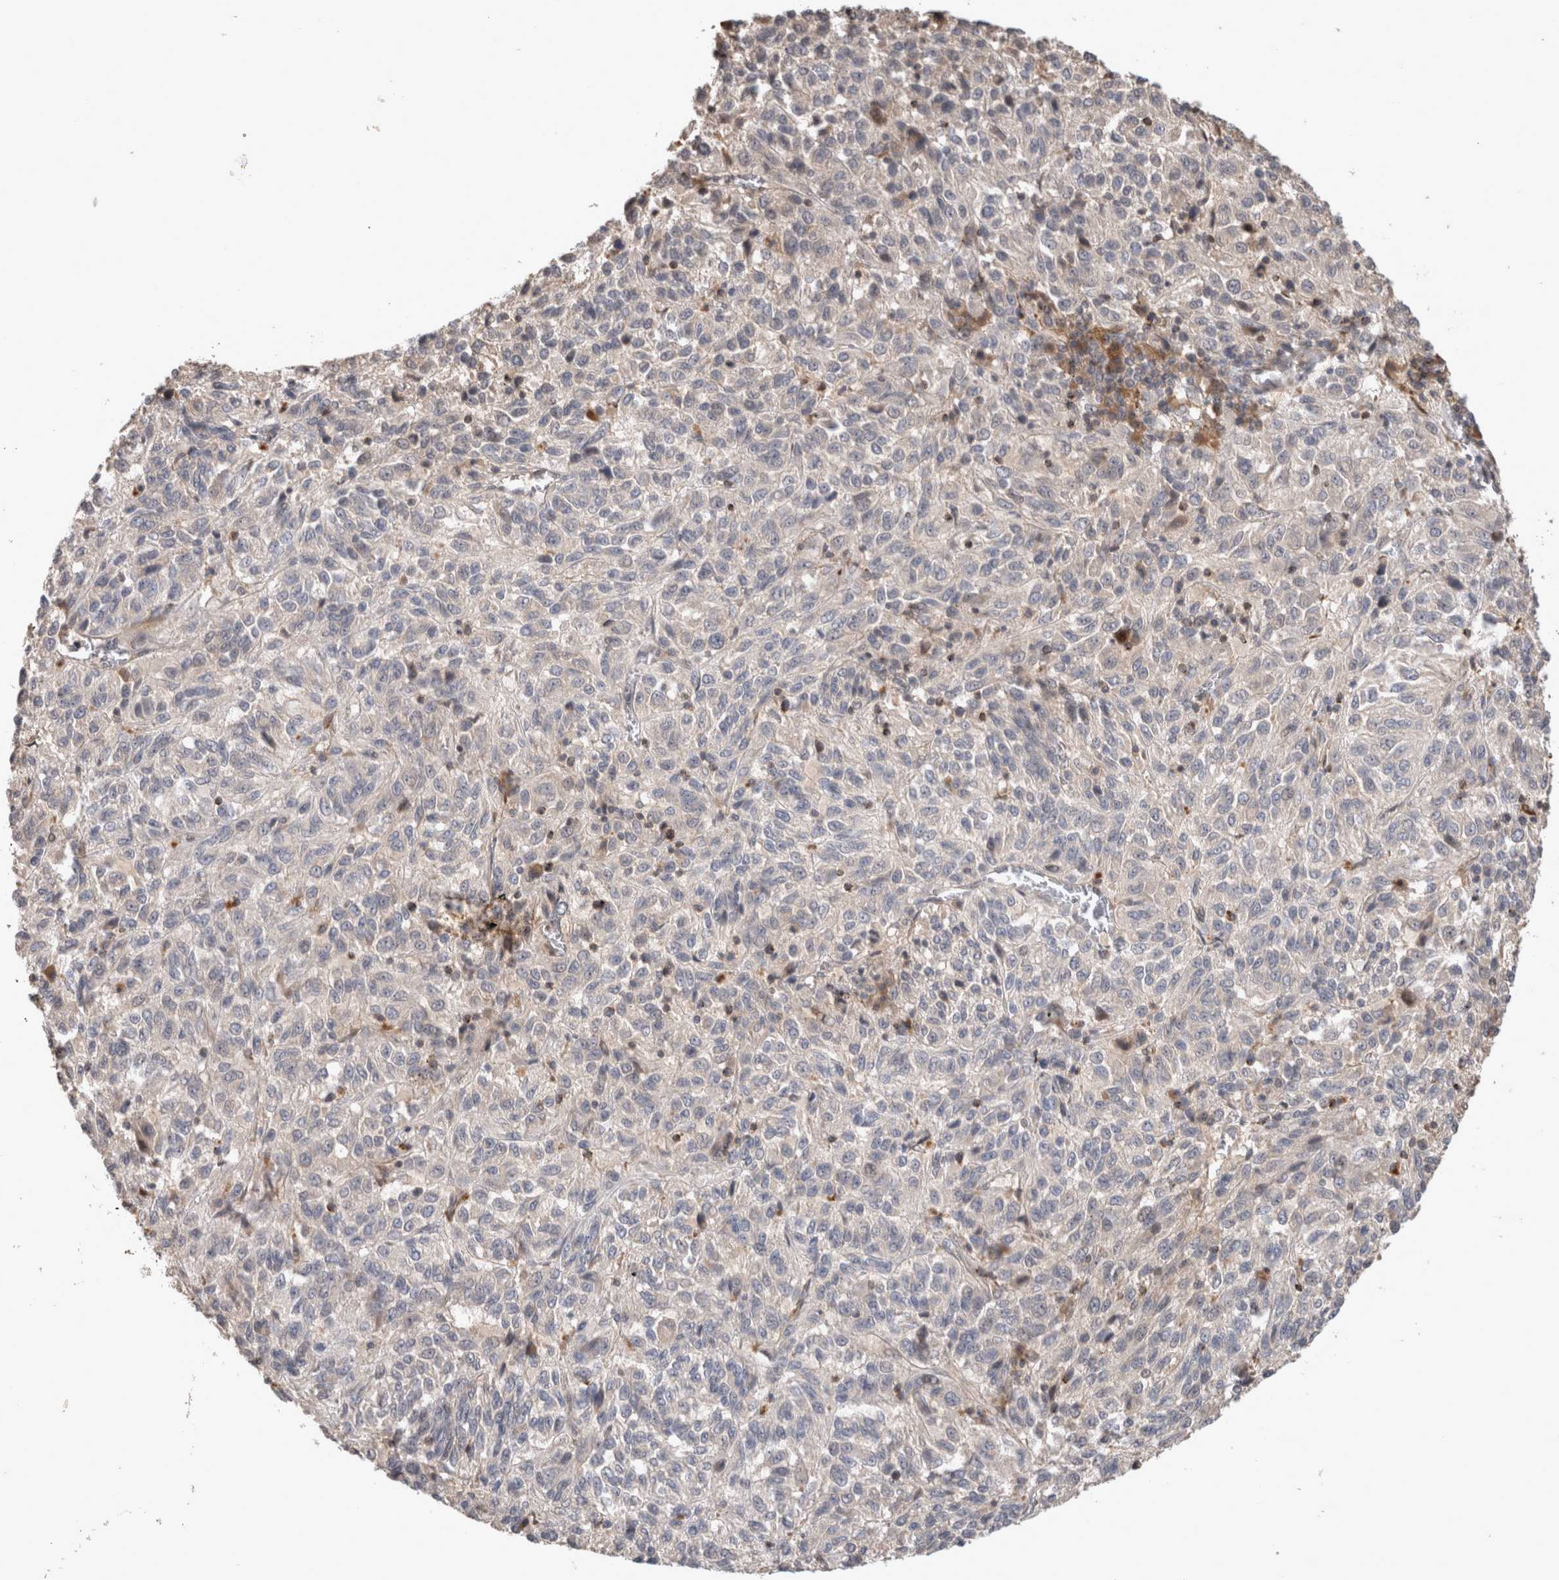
{"staining": {"intensity": "negative", "quantity": "none", "location": "none"}, "tissue": "melanoma", "cell_type": "Tumor cells", "image_type": "cancer", "snomed": [{"axis": "morphology", "description": "Malignant melanoma, Metastatic site"}, {"axis": "topography", "description": "Lung"}], "caption": "A high-resolution histopathology image shows immunohistochemistry staining of malignant melanoma (metastatic site), which displays no significant staining in tumor cells.", "gene": "SERAC1", "patient": {"sex": "male", "age": 64}}